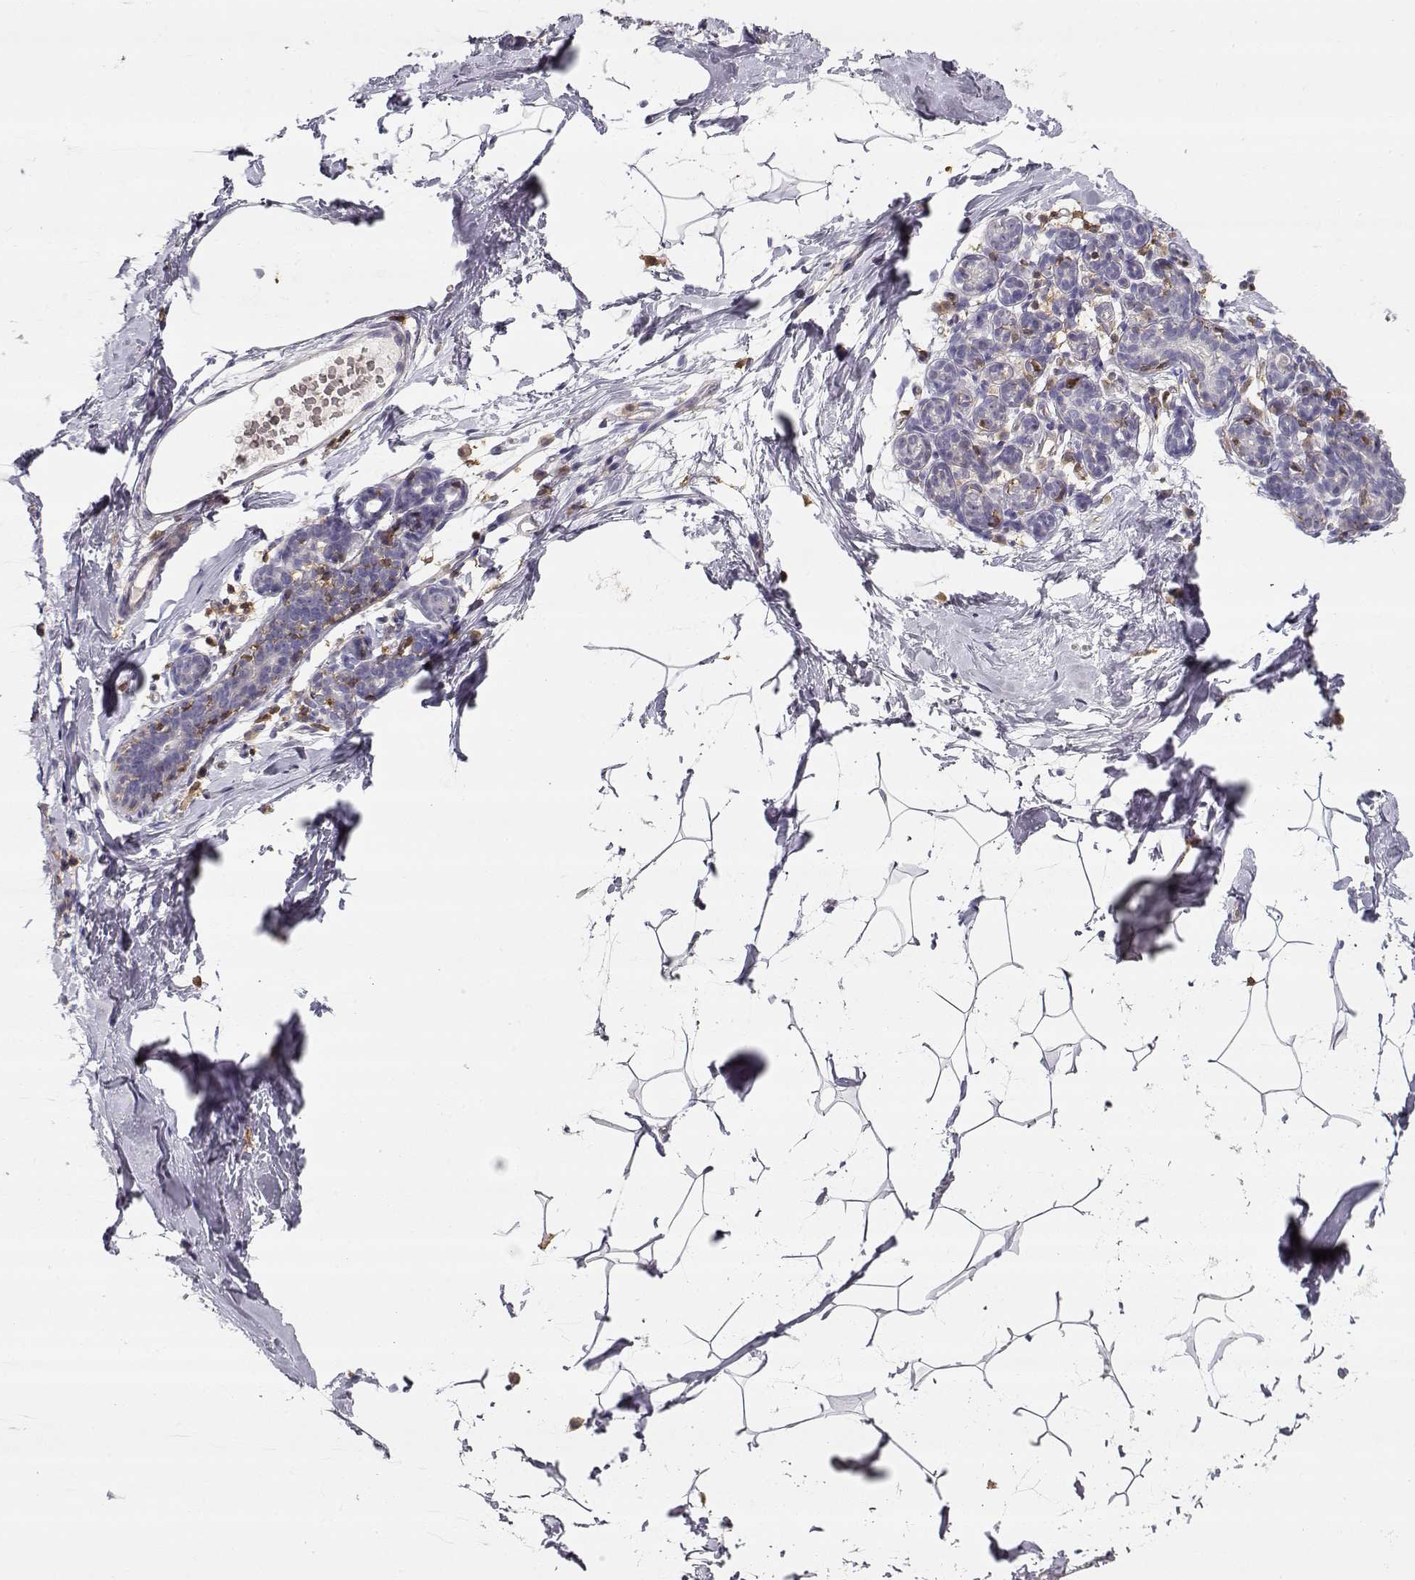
{"staining": {"intensity": "negative", "quantity": "none", "location": "none"}, "tissue": "breast", "cell_type": "Adipocytes", "image_type": "normal", "snomed": [{"axis": "morphology", "description": "Normal tissue, NOS"}, {"axis": "topography", "description": "Breast"}], "caption": "Immunohistochemistry (IHC) of normal breast displays no staining in adipocytes. (Stains: DAB IHC with hematoxylin counter stain, Microscopy: brightfield microscopy at high magnification).", "gene": "VAV1", "patient": {"sex": "female", "age": 32}}